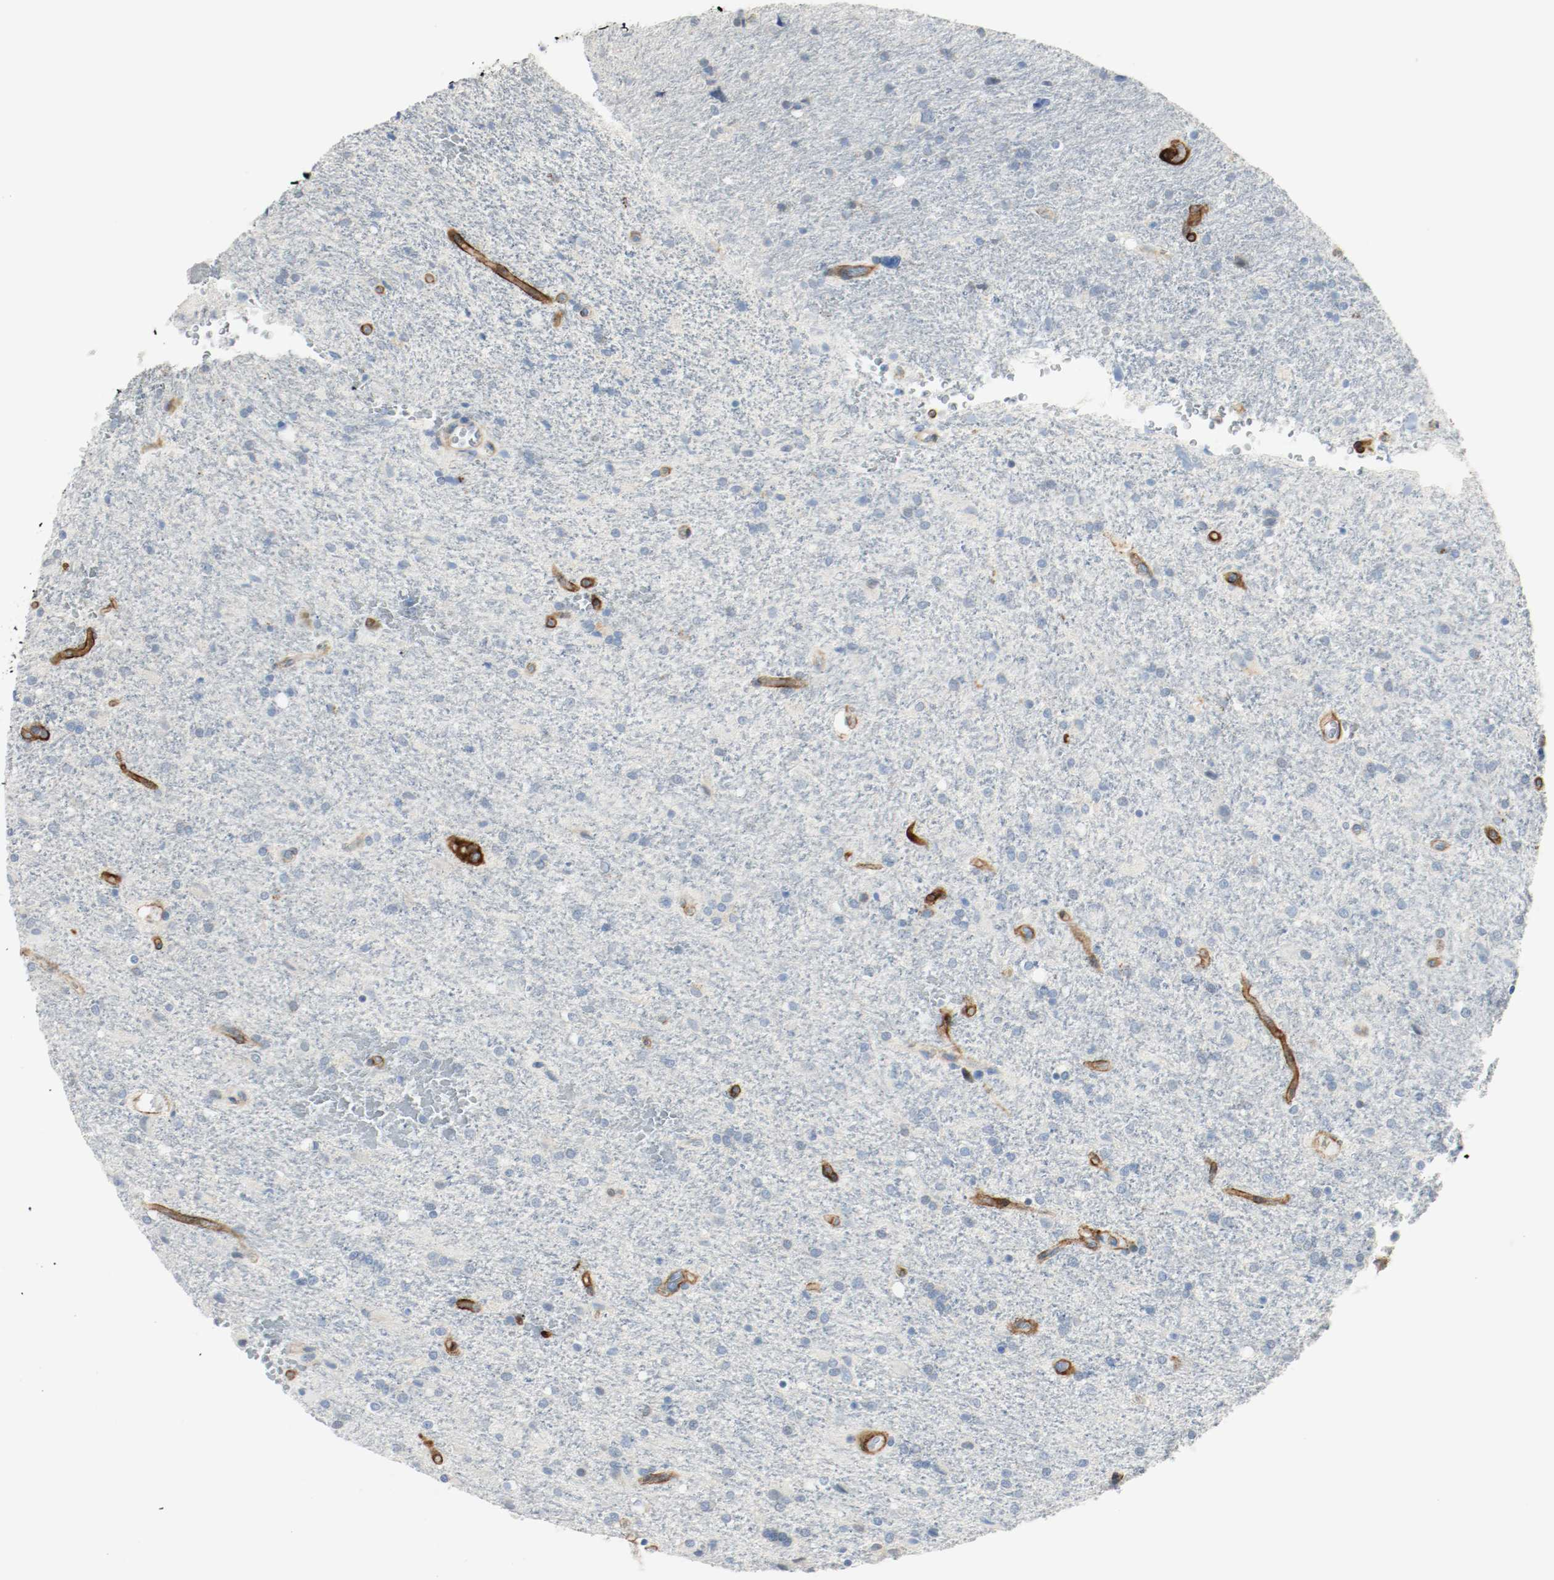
{"staining": {"intensity": "strong", "quantity": "<25%", "location": "cytoplasmic/membranous"}, "tissue": "glioma", "cell_type": "Tumor cells", "image_type": "cancer", "snomed": [{"axis": "morphology", "description": "Normal tissue, NOS"}, {"axis": "morphology", "description": "Glioma, malignant, High grade"}, {"axis": "topography", "description": "Cerebral cortex"}], "caption": "A high-resolution photomicrograph shows IHC staining of glioma, which shows strong cytoplasmic/membranous expression in approximately <25% of tumor cells. The protein is shown in brown color, while the nuclei are stained blue.", "gene": "LAMB1", "patient": {"sex": "male", "age": 56}}